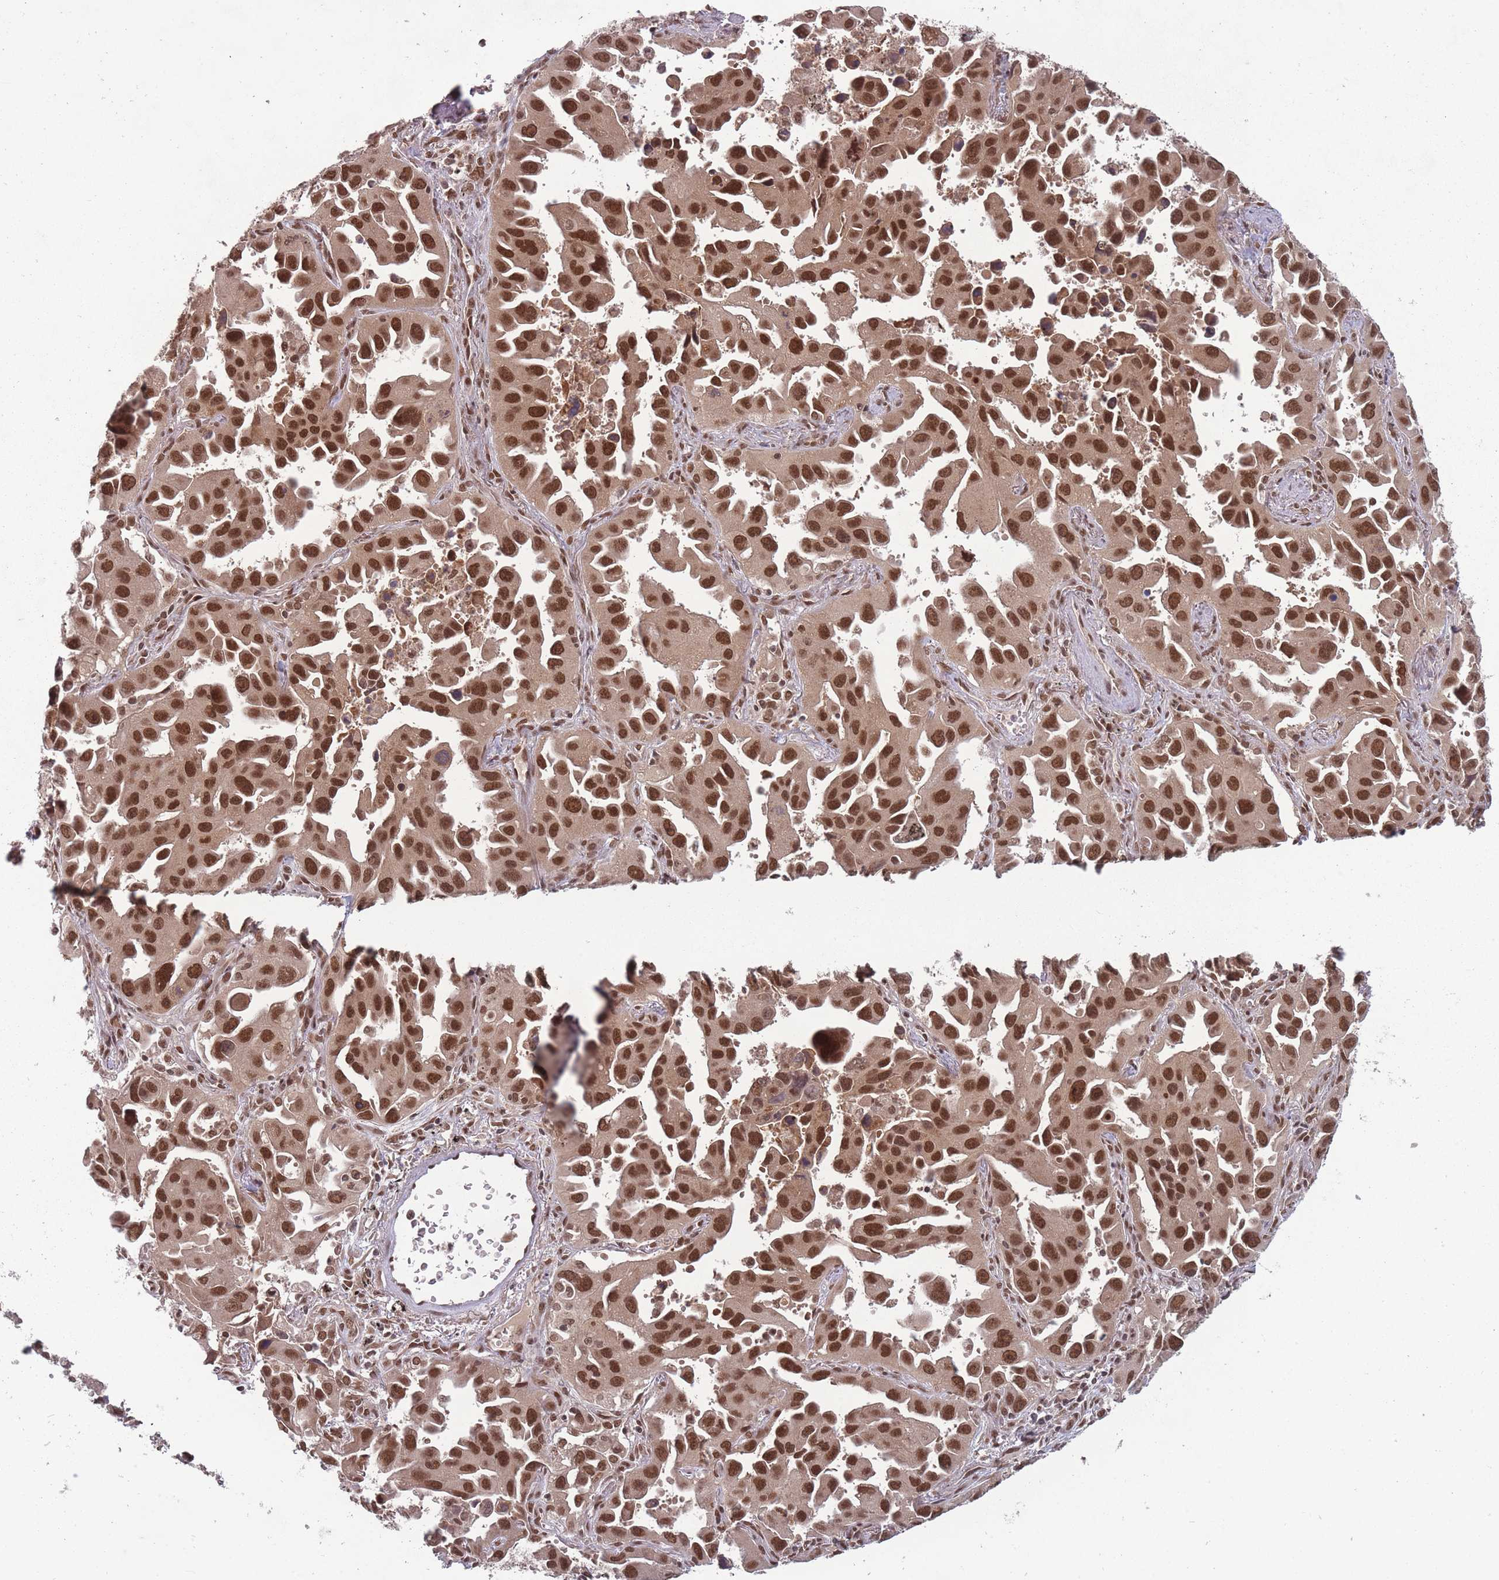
{"staining": {"intensity": "strong", "quantity": ">75%", "location": "nuclear"}, "tissue": "lung cancer", "cell_type": "Tumor cells", "image_type": "cancer", "snomed": [{"axis": "morphology", "description": "Adenocarcinoma, NOS"}, {"axis": "topography", "description": "Lung"}], "caption": "Immunohistochemical staining of lung cancer (adenocarcinoma) demonstrates high levels of strong nuclear positivity in about >75% of tumor cells. The staining is performed using DAB (3,3'-diaminobenzidine) brown chromogen to label protein expression. The nuclei are counter-stained blue using hematoxylin.", "gene": "TMED3", "patient": {"sex": "male", "age": 66}}